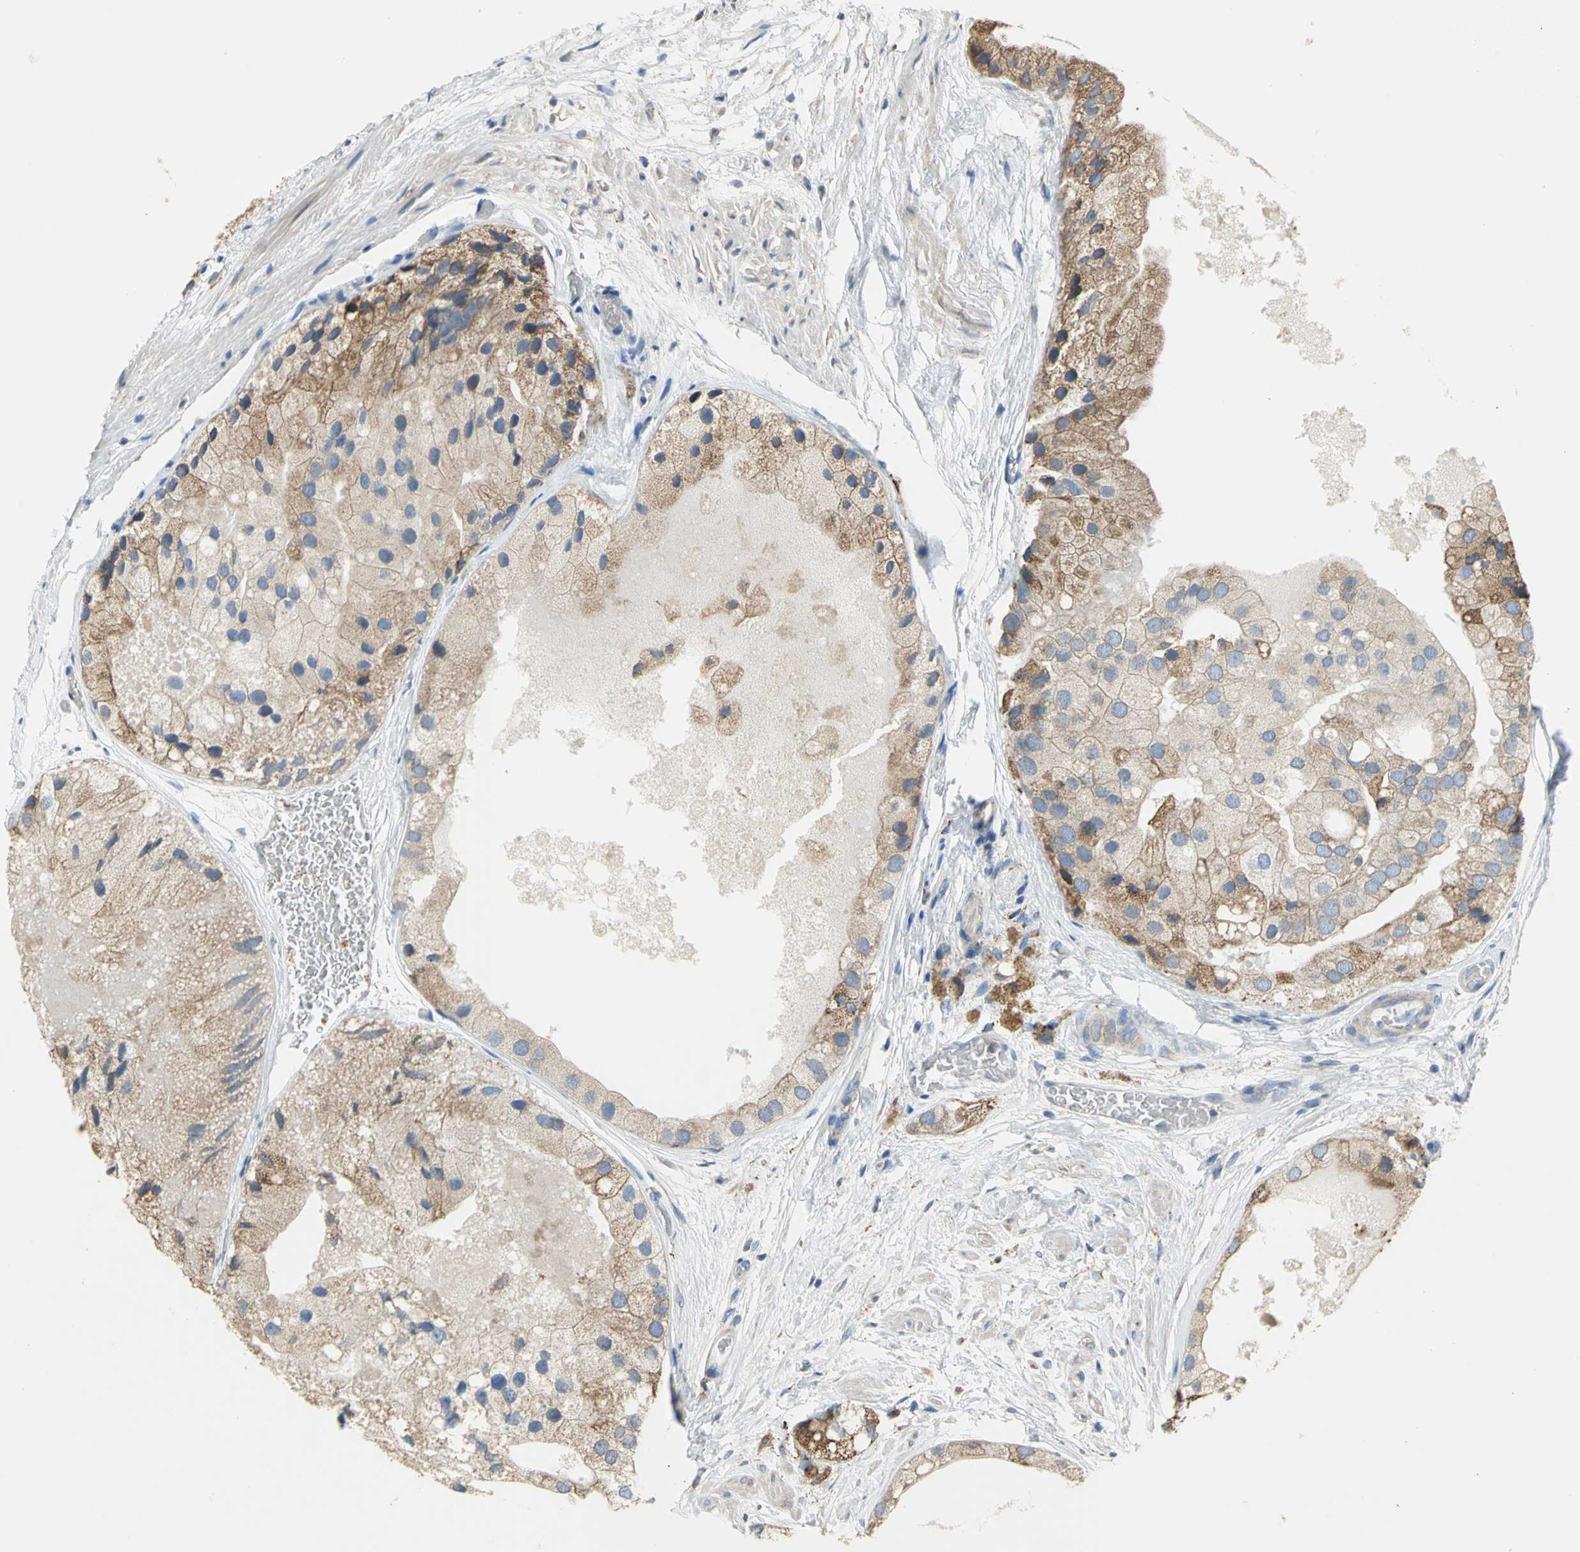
{"staining": {"intensity": "moderate", "quantity": ">75%", "location": "cytoplasmic/membranous"}, "tissue": "prostate cancer", "cell_type": "Tumor cells", "image_type": "cancer", "snomed": [{"axis": "morphology", "description": "Adenocarcinoma, Low grade"}, {"axis": "topography", "description": "Prostate"}], "caption": "Human prostate cancer (low-grade adenocarcinoma) stained with a protein marker shows moderate staining in tumor cells.", "gene": "SDF2L1", "patient": {"sex": "male", "age": 69}}